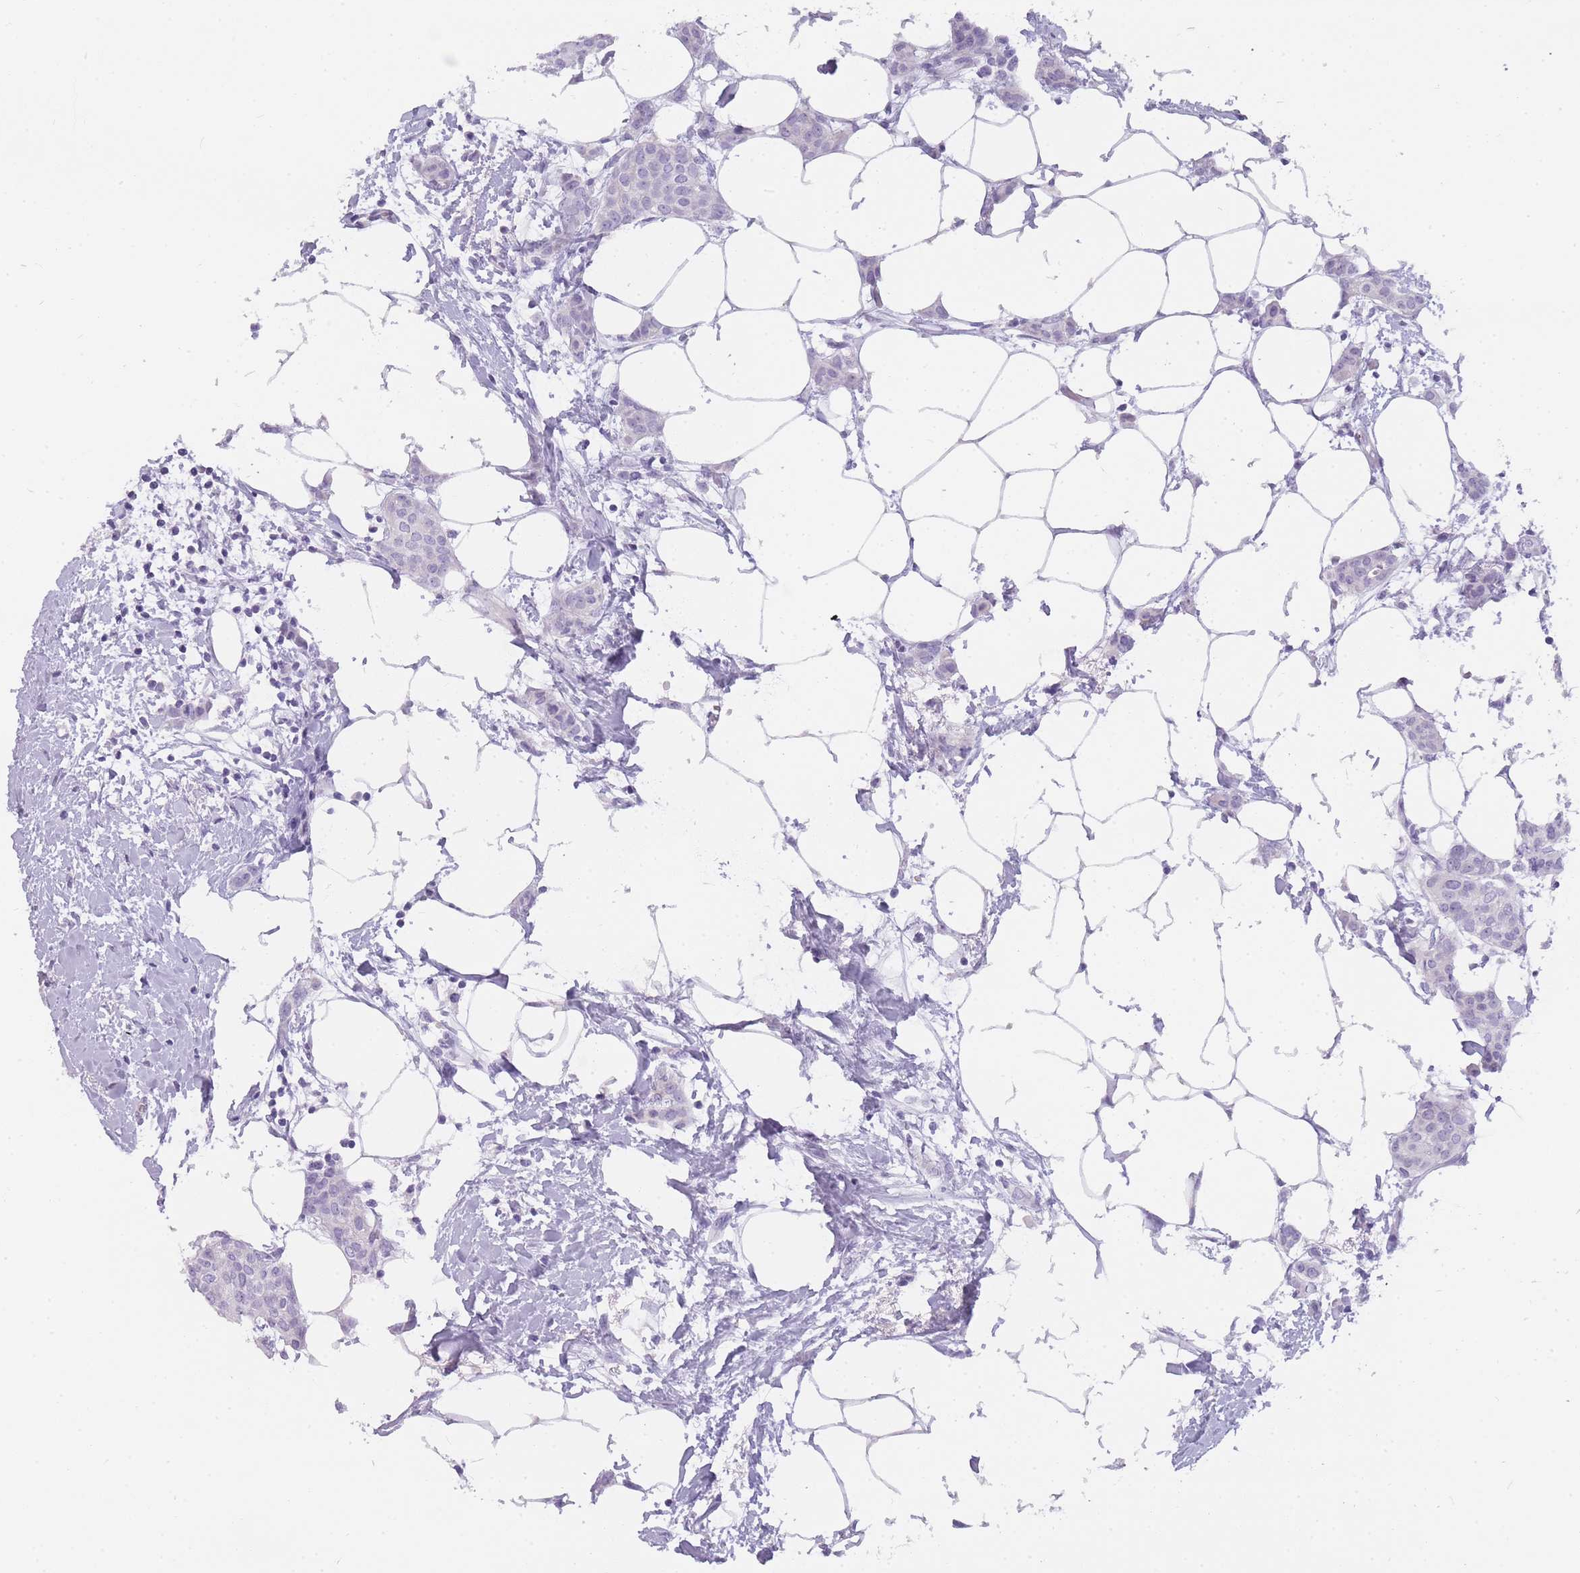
{"staining": {"intensity": "negative", "quantity": "none", "location": "none"}, "tissue": "breast cancer", "cell_type": "Tumor cells", "image_type": "cancer", "snomed": [{"axis": "morphology", "description": "Duct carcinoma"}, {"axis": "topography", "description": "Breast"}], "caption": "Protein analysis of intraductal carcinoma (breast) shows no significant staining in tumor cells. (Brightfield microscopy of DAB immunohistochemistry (IHC) at high magnification).", "gene": "TCP11", "patient": {"sex": "female", "age": 72}}